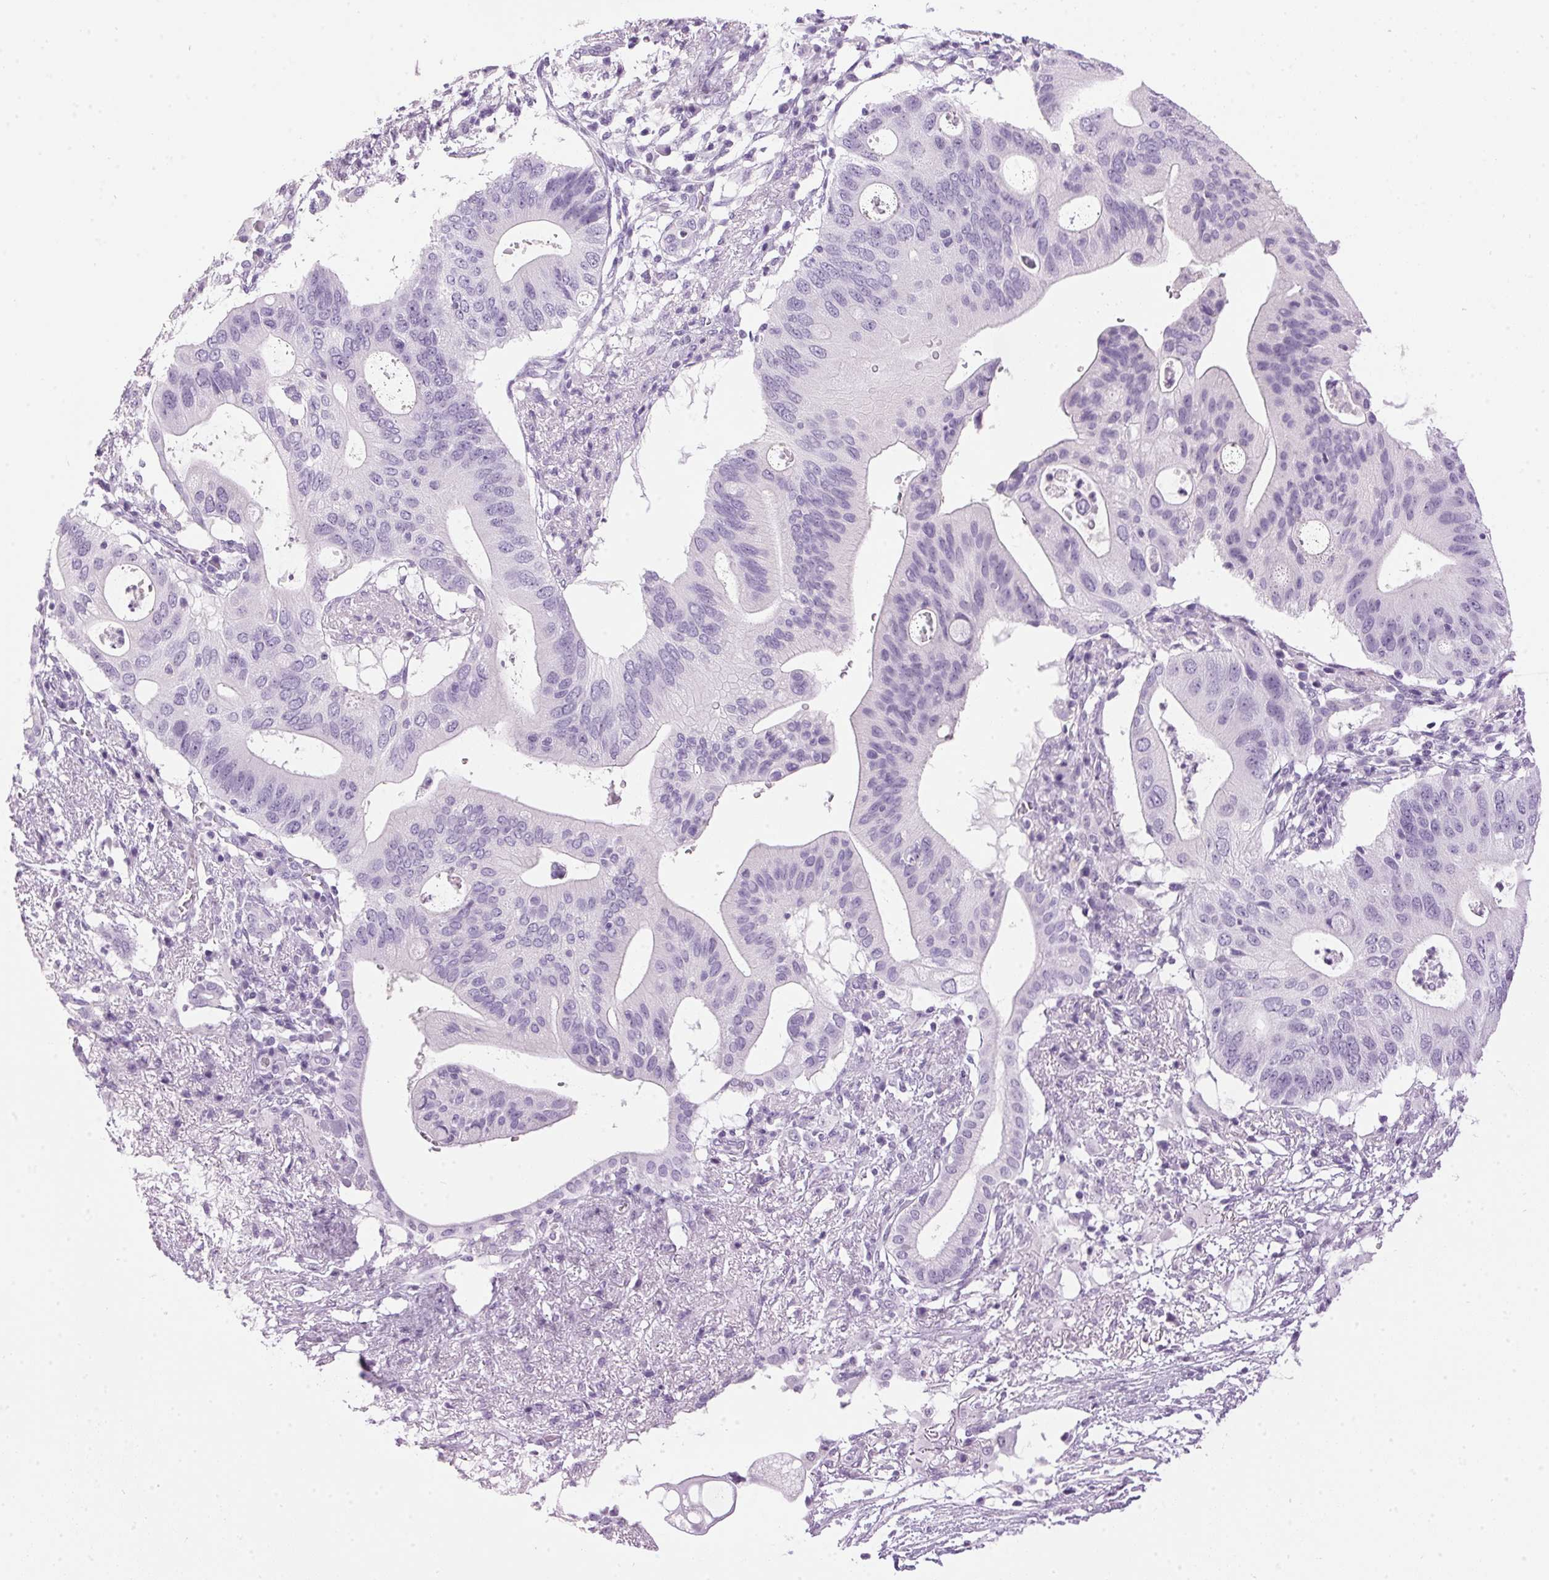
{"staining": {"intensity": "negative", "quantity": "none", "location": "none"}, "tissue": "pancreatic cancer", "cell_type": "Tumor cells", "image_type": "cancer", "snomed": [{"axis": "morphology", "description": "Adenocarcinoma, NOS"}, {"axis": "topography", "description": "Pancreas"}], "caption": "The immunohistochemistry histopathology image has no significant expression in tumor cells of pancreatic cancer tissue.", "gene": "SP7", "patient": {"sex": "female", "age": 72}}